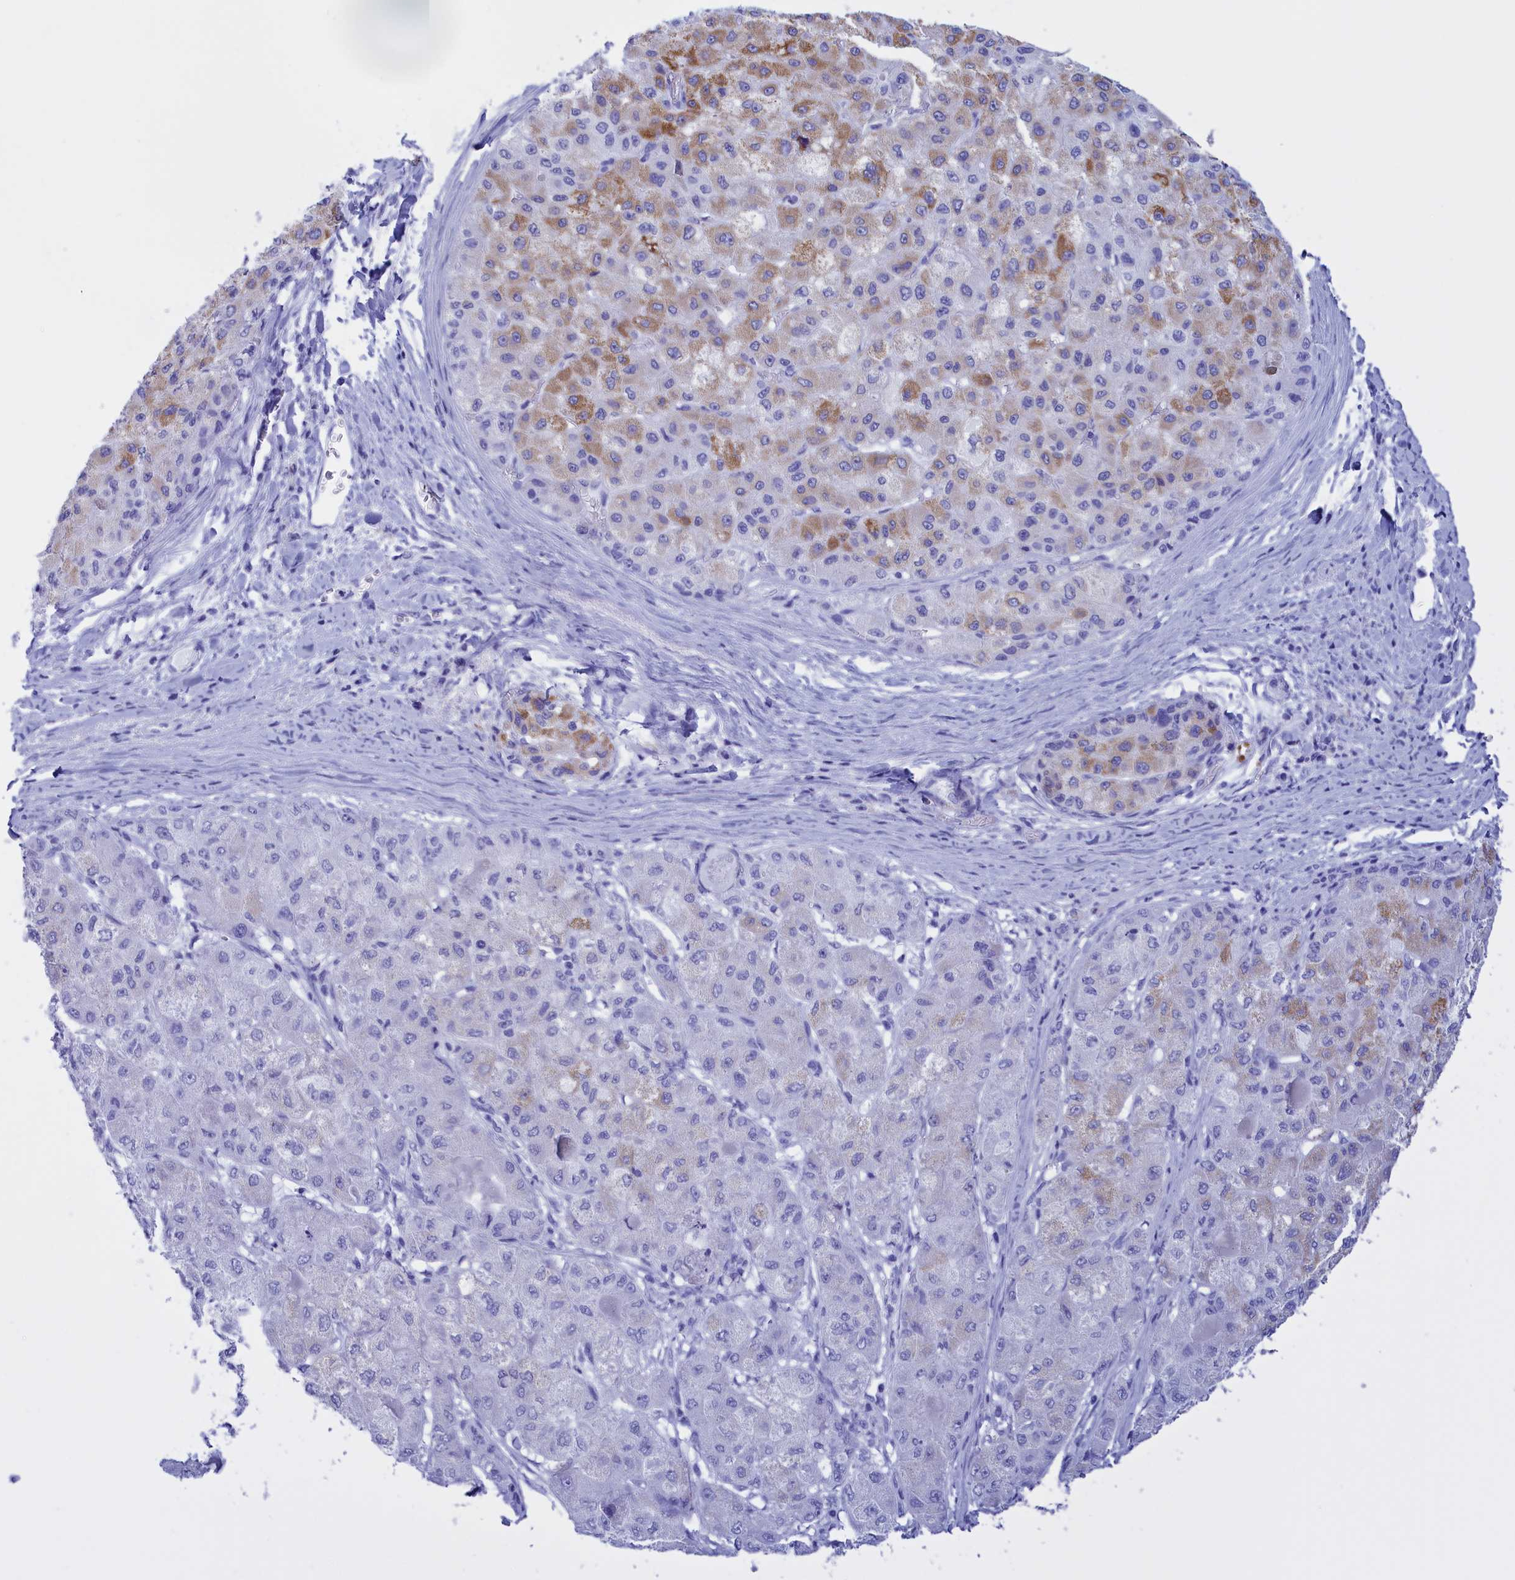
{"staining": {"intensity": "moderate", "quantity": "25%-75%", "location": "cytoplasmic/membranous"}, "tissue": "liver cancer", "cell_type": "Tumor cells", "image_type": "cancer", "snomed": [{"axis": "morphology", "description": "Carcinoma, Hepatocellular, NOS"}, {"axis": "topography", "description": "Liver"}], "caption": "Protein staining demonstrates moderate cytoplasmic/membranous positivity in approximately 25%-75% of tumor cells in hepatocellular carcinoma (liver). (brown staining indicates protein expression, while blue staining denotes nuclei).", "gene": "BRI3", "patient": {"sex": "male", "age": 80}}